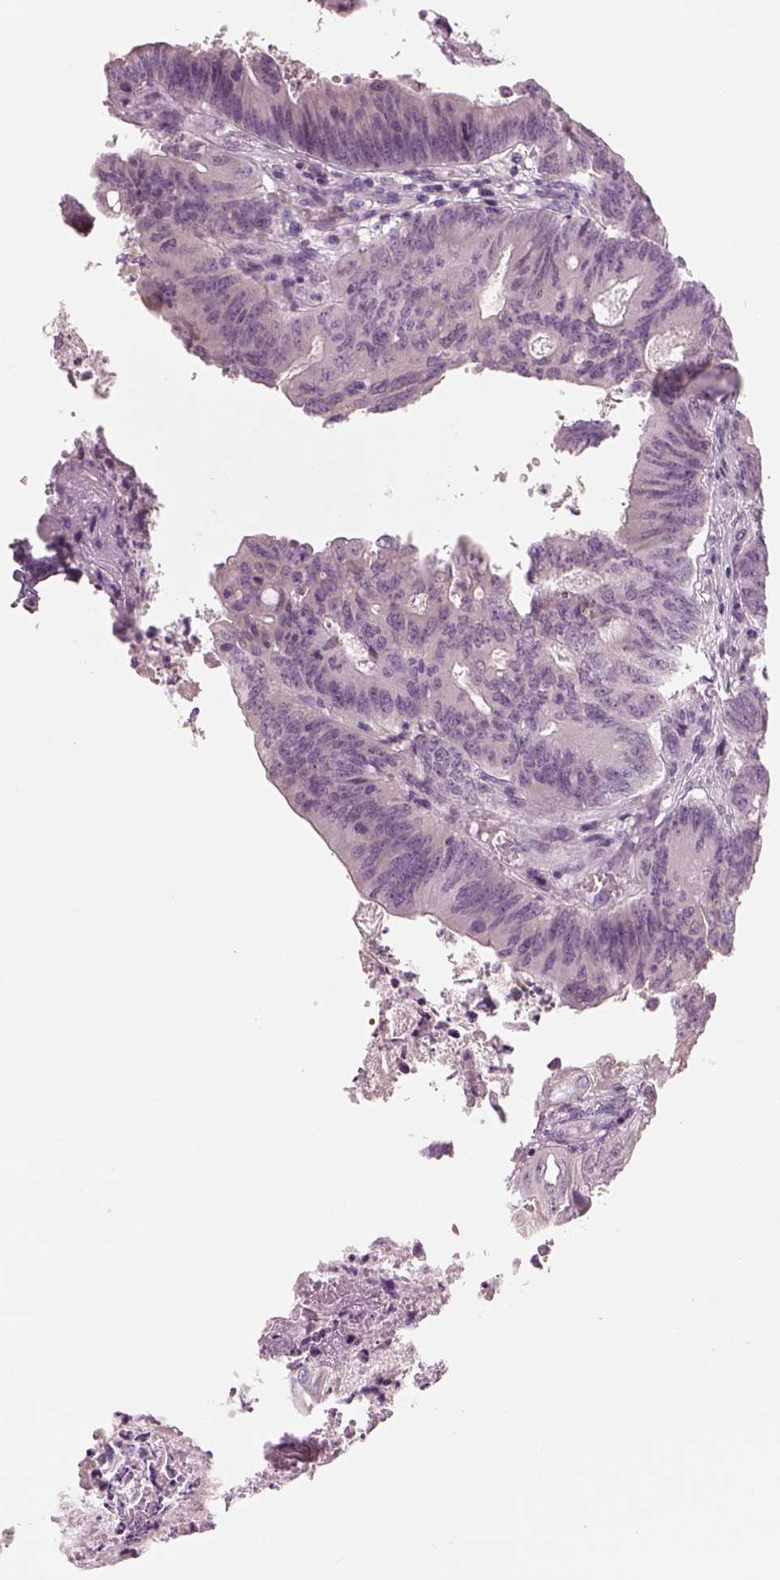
{"staining": {"intensity": "negative", "quantity": "none", "location": "none"}, "tissue": "colorectal cancer", "cell_type": "Tumor cells", "image_type": "cancer", "snomed": [{"axis": "morphology", "description": "Adenocarcinoma, NOS"}, {"axis": "topography", "description": "Colon"}], "caption": "Immunohistochemistry image of neoplastic tissue: colorectal cancer stained with DAB displays no significant protein staining in tumor cells.", "gene": "LRRIQ3", "patient": {"sex": "female", "age": 70}}